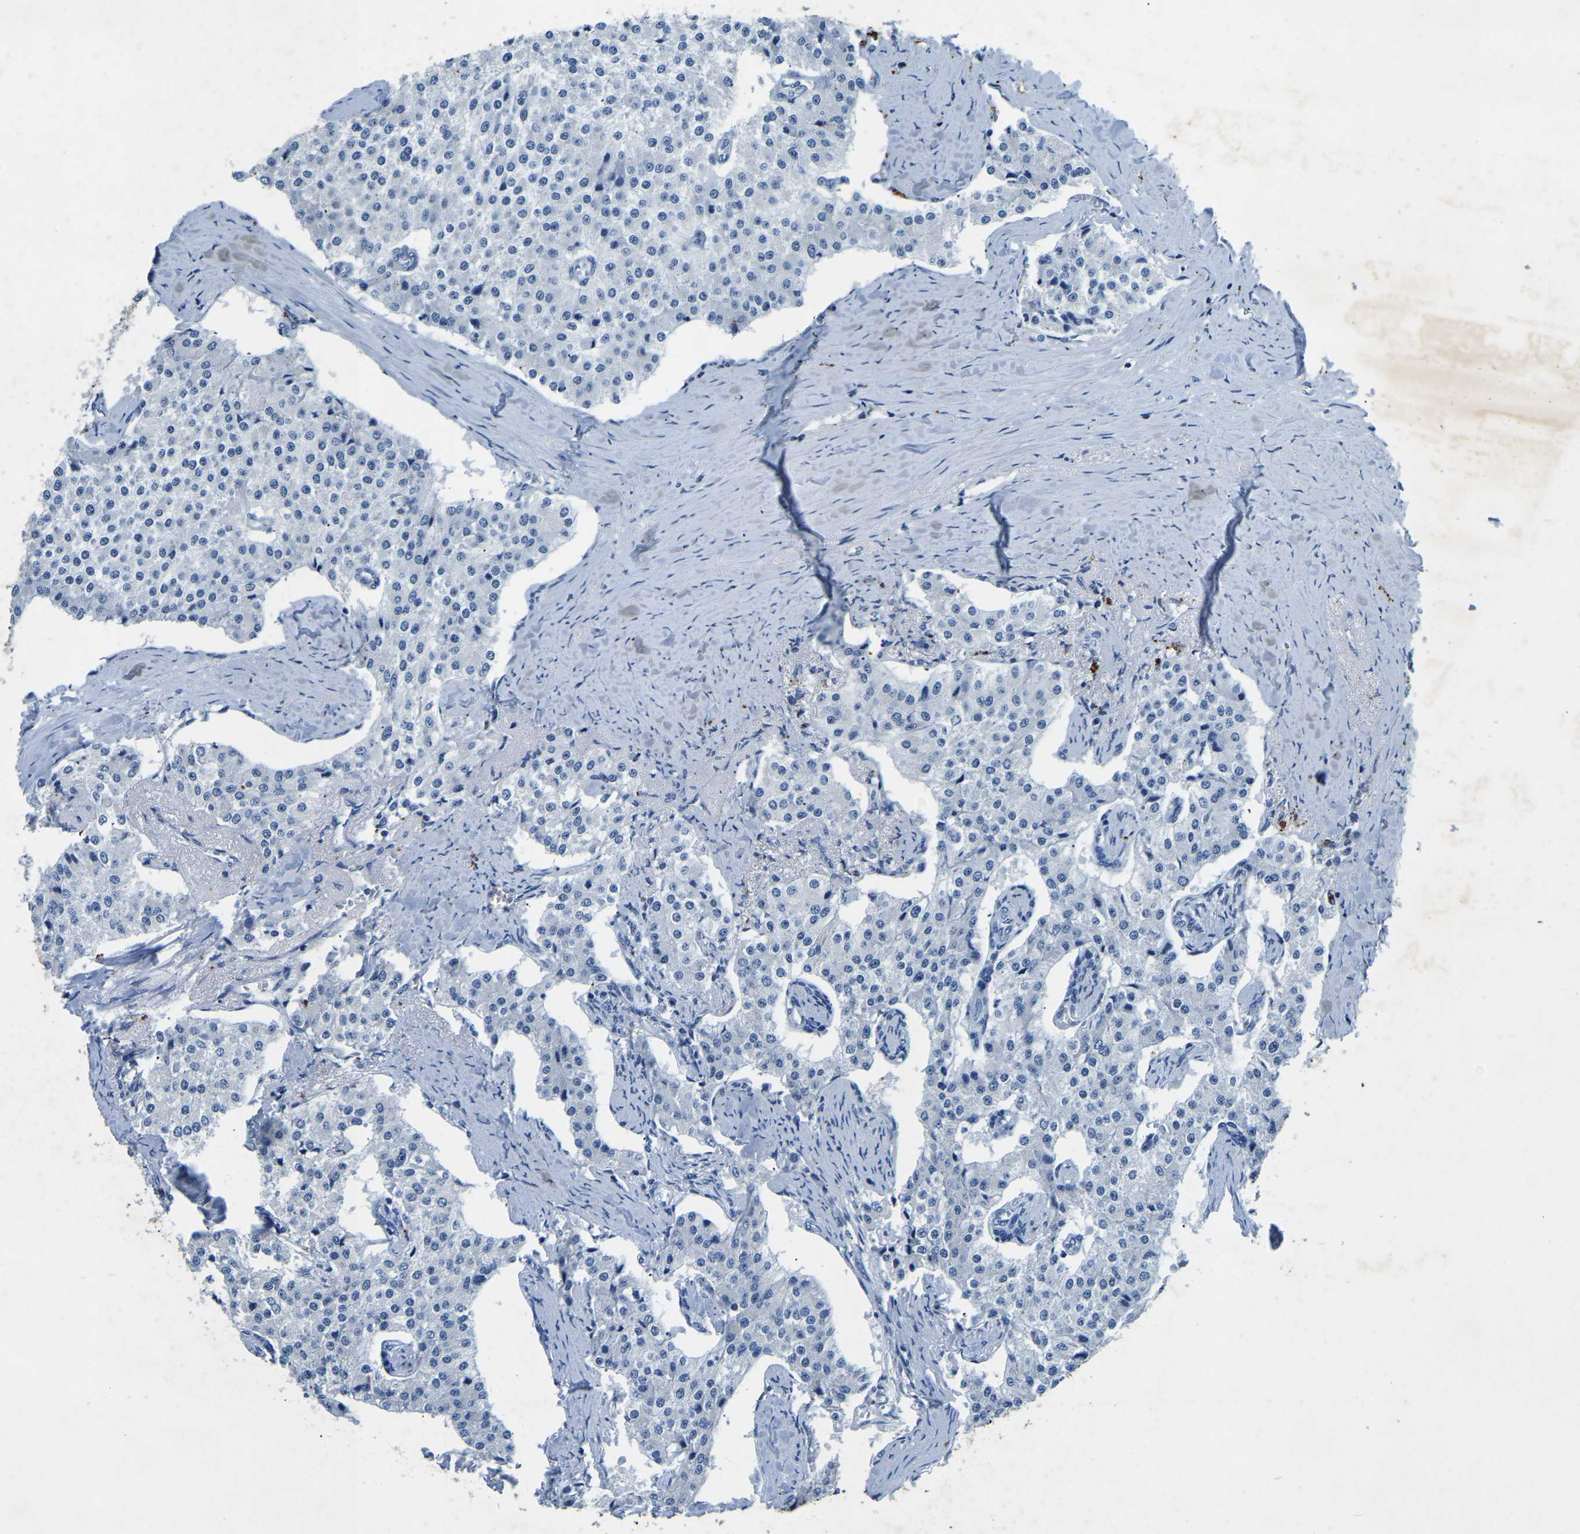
{"staining": {"intensity": "negative", "quantity": "none", "location": "none"}, "tissue": "carcinoid", "cell_type": "Tumor cells", "image_type": "cancer", "snomed": [{"axis": "morphology", "description": "Carcinoid, malignant, NOS"}, {"axis": "topography", "description": "Colon"}], "caption": "Immunohistochemical staining of human carcinoid demonstrates no significant expression in tumor cells.", "gene": "UBN2", "patient": {"sex": "female", "age": 52}}